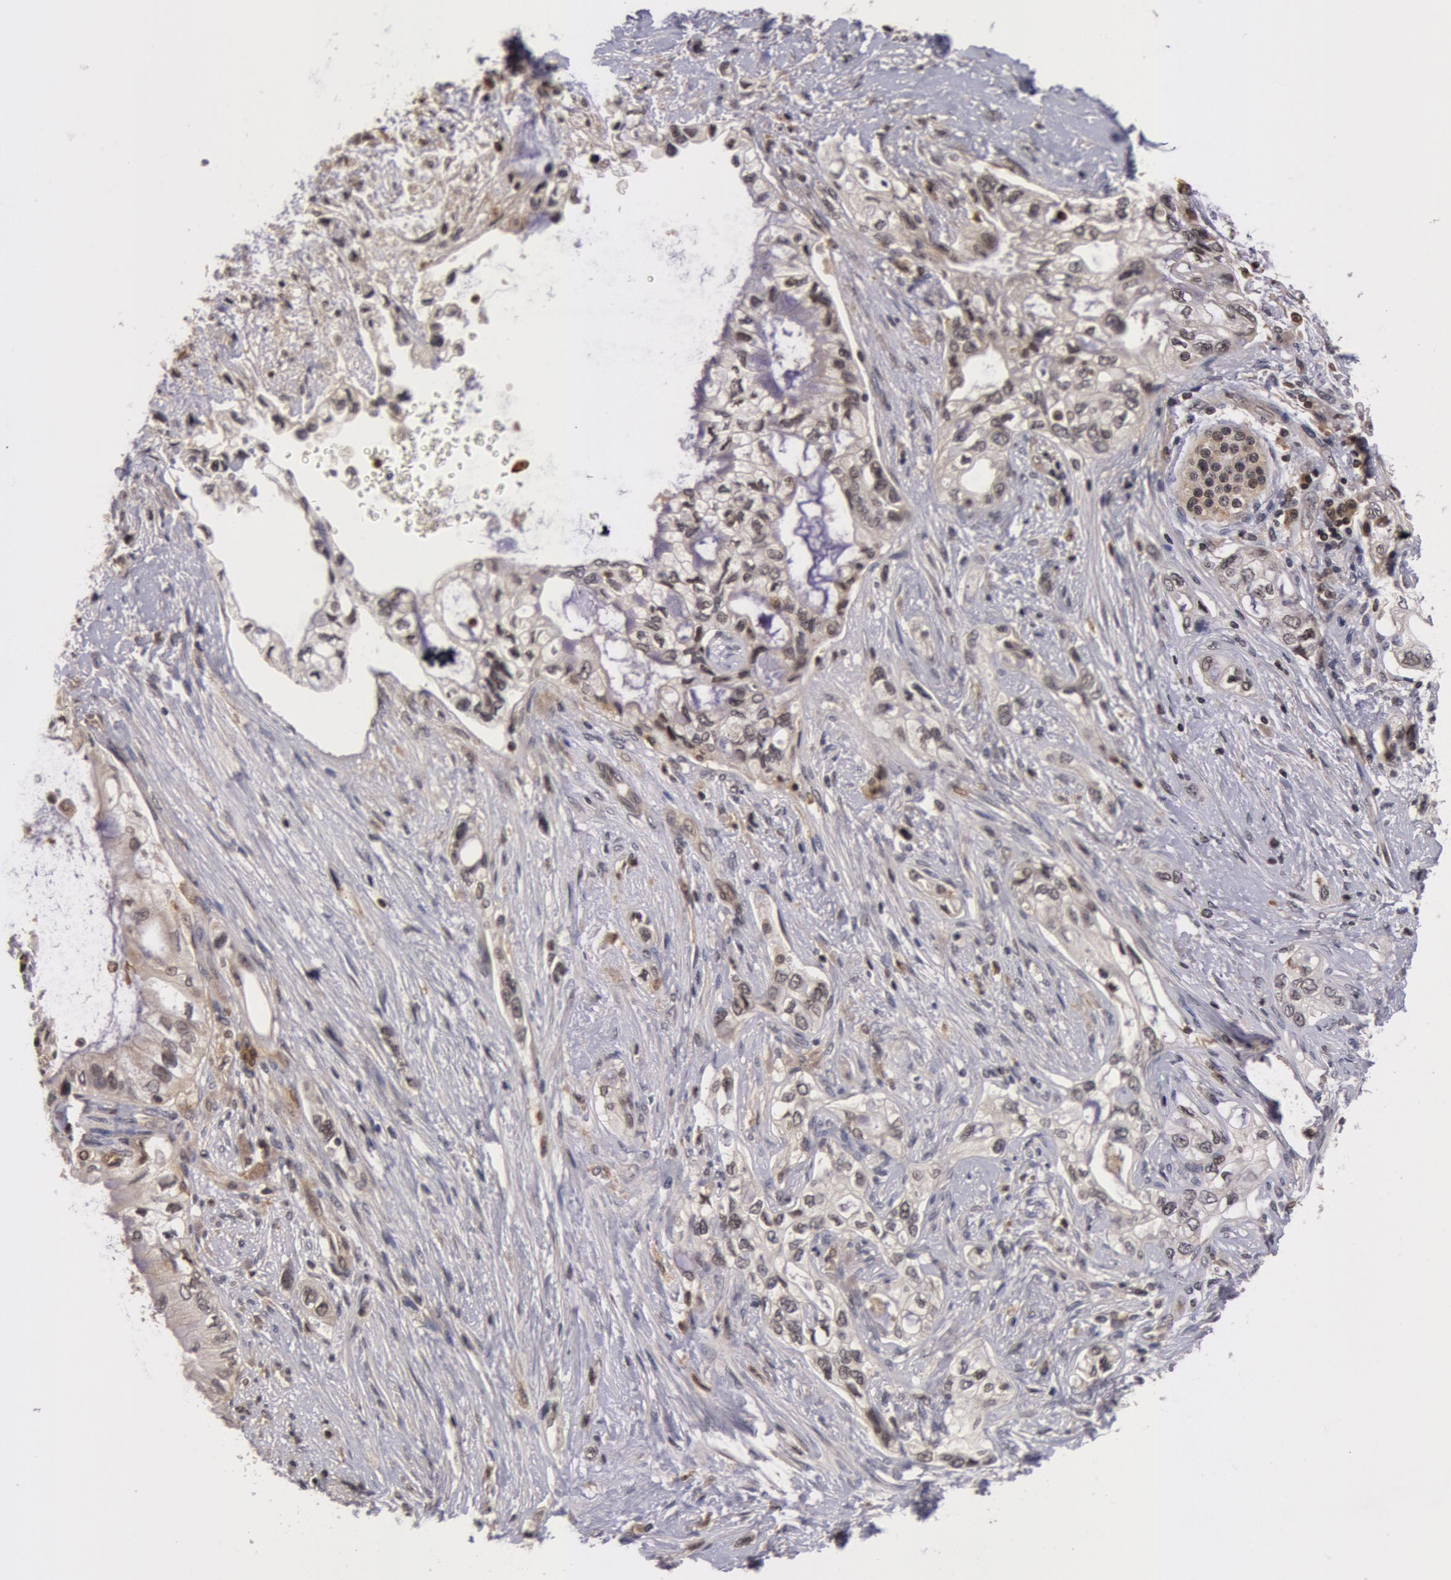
{"staining": {"intensity": "weak", "quantity": "<25%", "location": "nuclear"}, "tissue": "pancreatic cancer", "cell_type": "Tumor cells", "image_type": "cancer", "snomed": [{"axis": "morphology", "description": "Adenocarcinoma, NOS"}, {"axis": "topography", "description": "Pancreas"}], "caption": "DAB (3,3'-diaminobenzidine) immunohistochemical staining of human pancreatic adenocarcinoma demonstrates no significant positivity in tumor cells.", "gene": "ZNF350", "patient": {"sex": "female", "age": 70}}